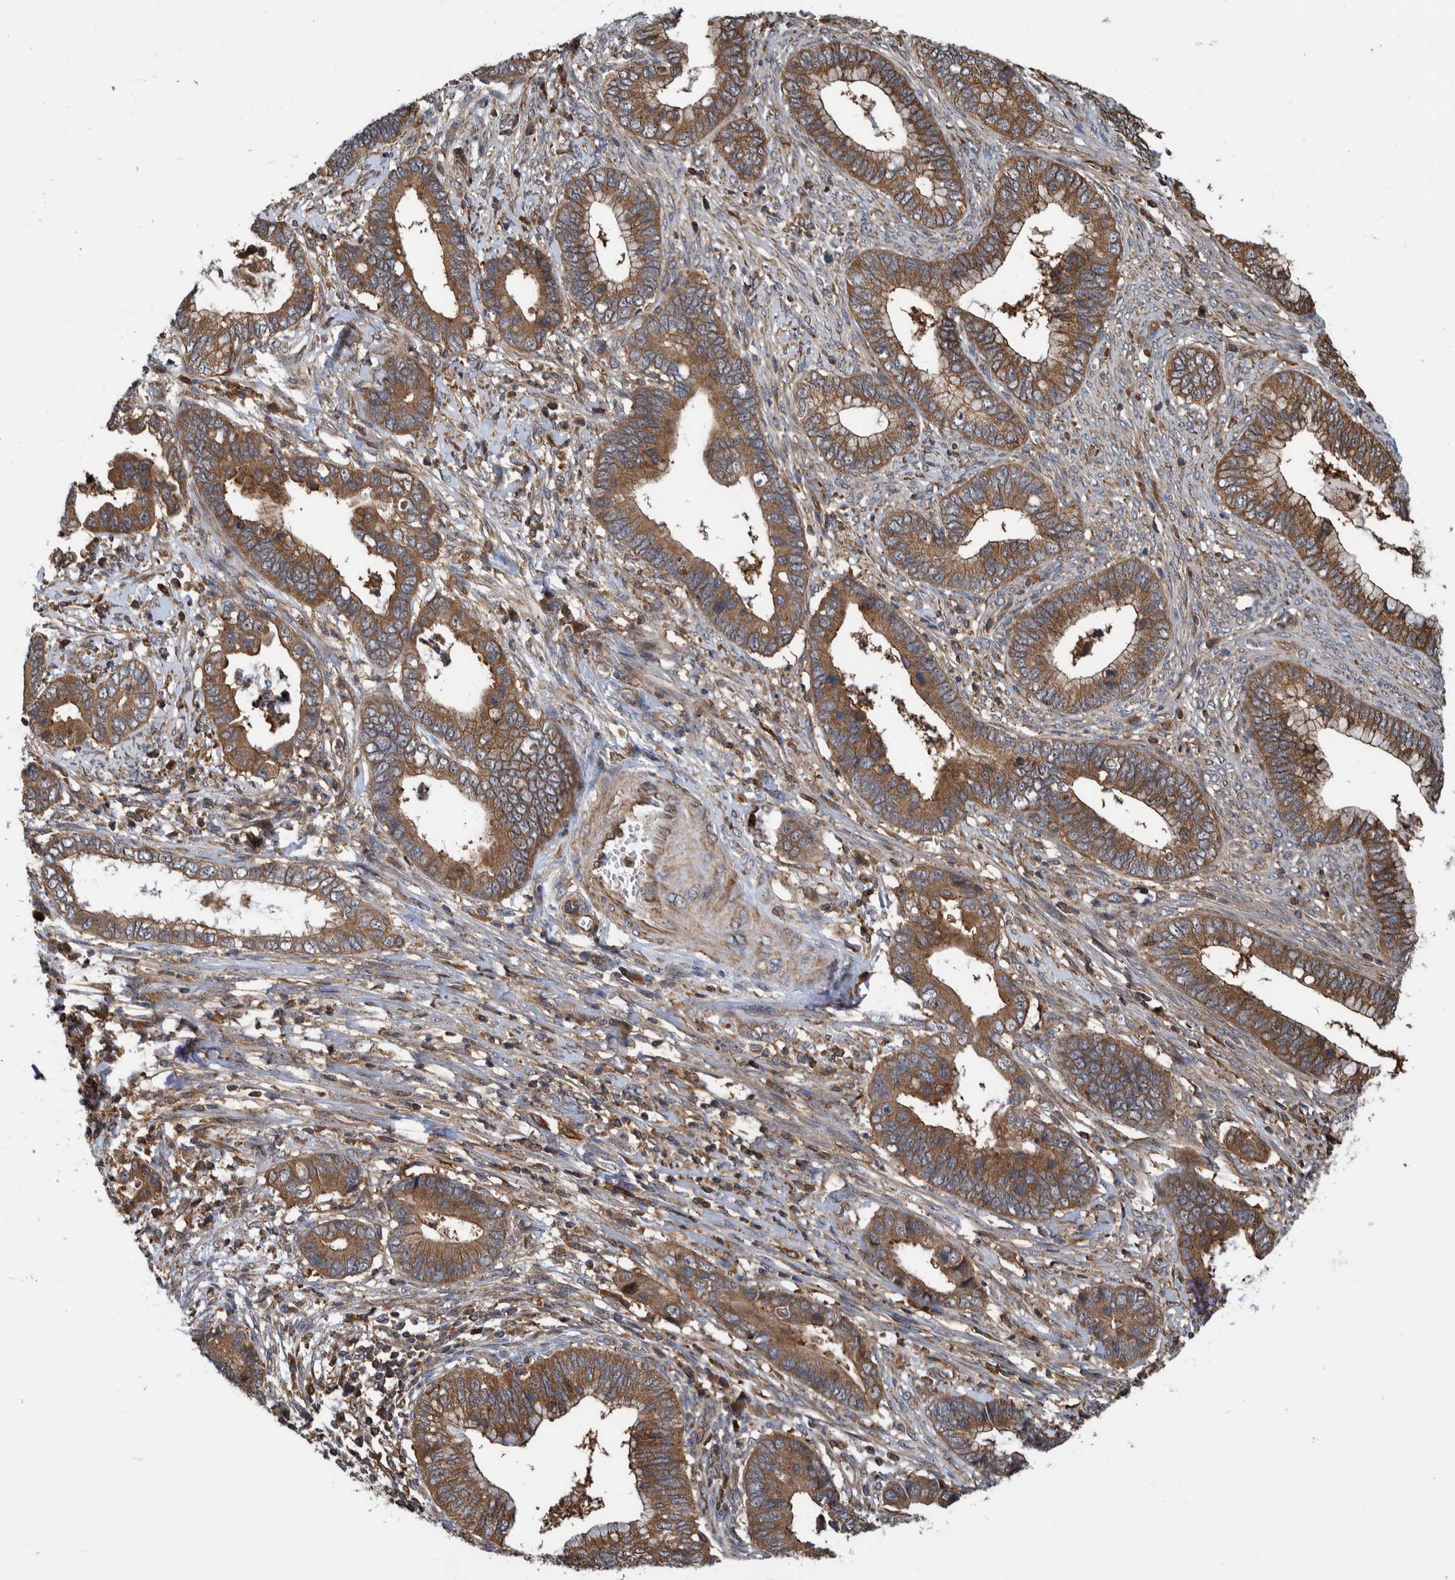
{"staining": {"intensity": "moderate", "quantity": ">75%", "location": "cytoplasmic/membranous"}, "tissue": "cervical cancer", "cell_type": "Tumor cells", "image_type": "cancer", "snomed": [{"axis": "morphology", "description": "Adenocarcinoma, NOS"}, {"axis": "topography", "description": "Cervix"}], "caption": "Moderate cytoplasmic/membranous positivity for a protein is seen in about >75% of tumor cells of adenocarcinoma (cervical) using immunohistochemistry.", "gene": "CCDC57", "patient": {"sex": "female", "age": 44}}